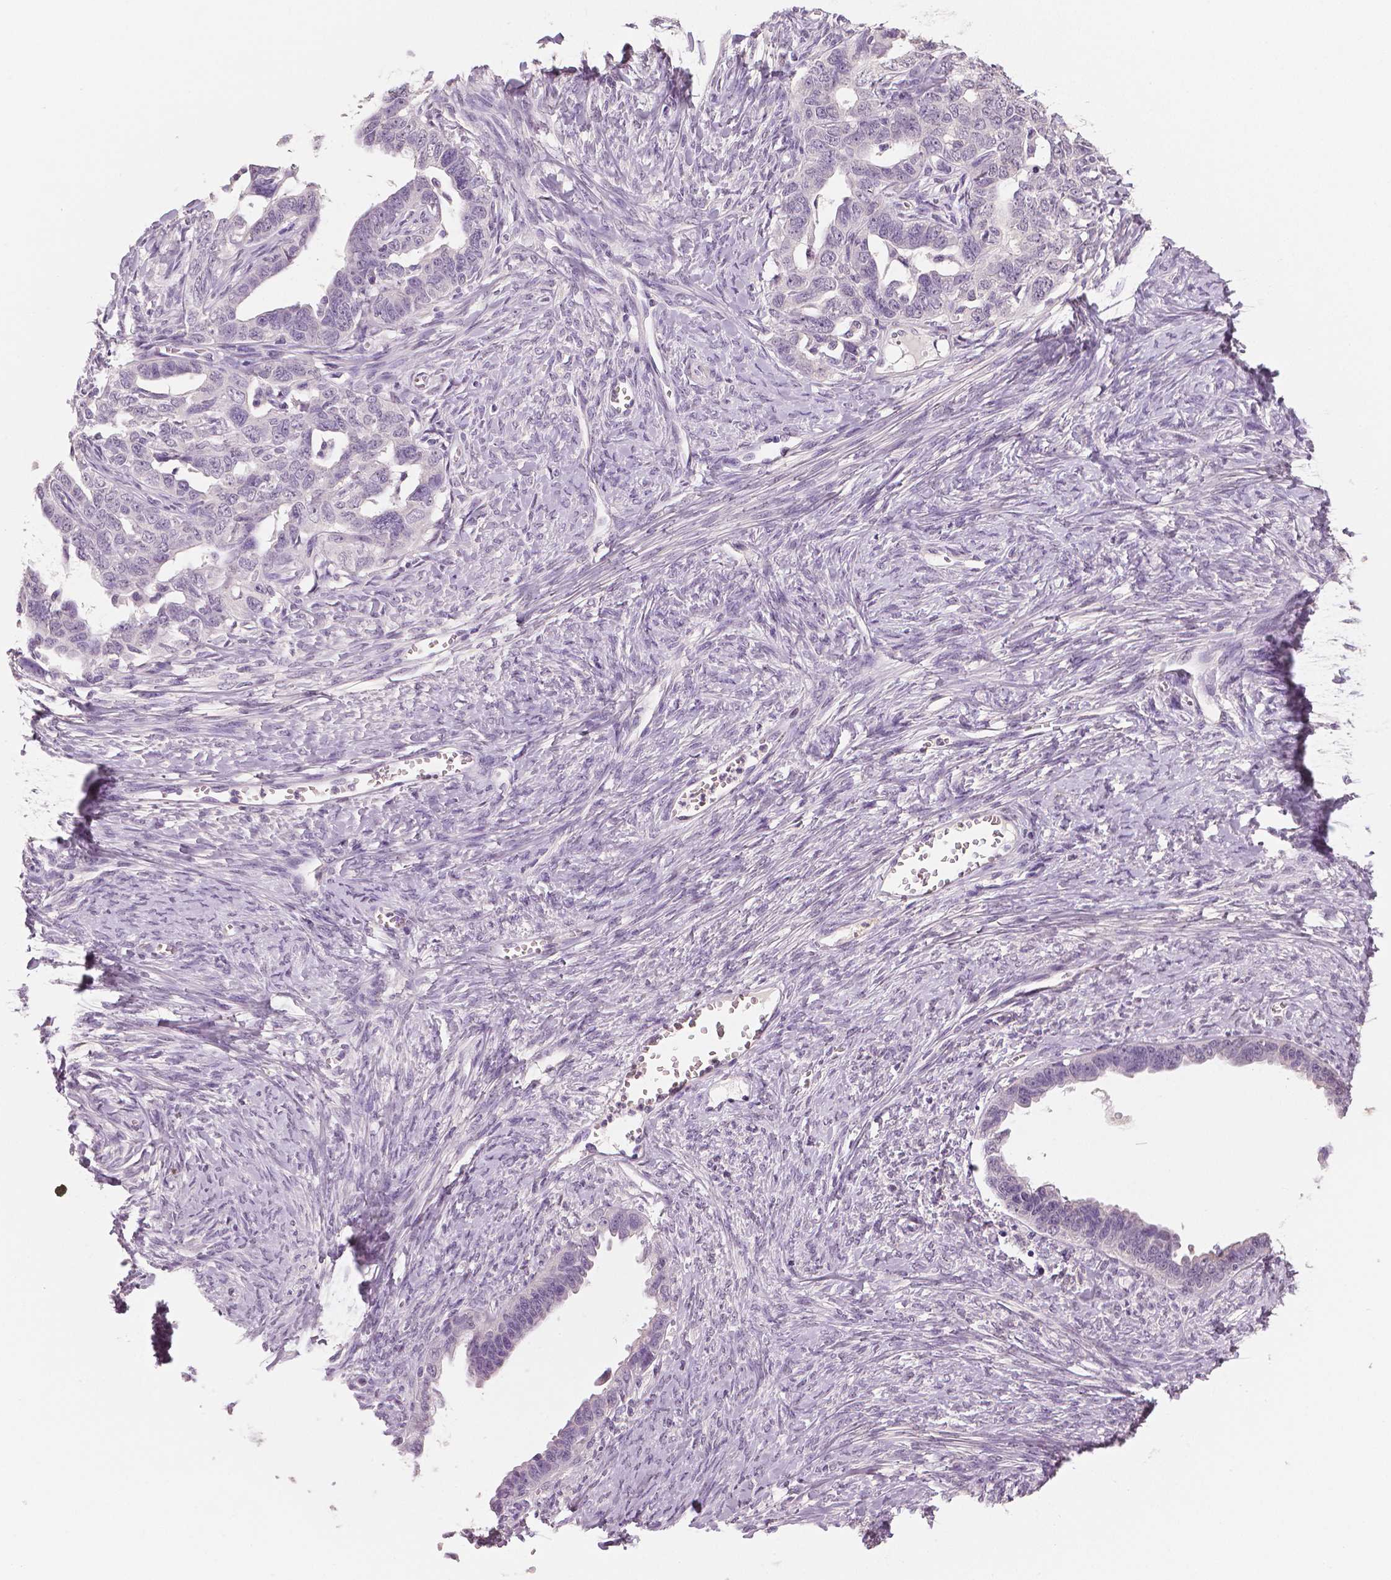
{"staining": {"intensity": "negative", "quantity": "none", "location": "none"}, "tissue": "ovarian cancer", "cell_type": "Tumor cells", "image_type": "cancer", "snomed": [{"axis": "morphology", "description": "Cystadenocarcinoma, serous, NOS"}, {"axis": "topography", "description": "Ovary"}], "caption": "IHC micrograph of human ovarian cancer stained for a protein (brown), which demonstrates no expression in tumor cells.", "gene": "NECAB1", "patient": {"sex": "female", "age": 69}}